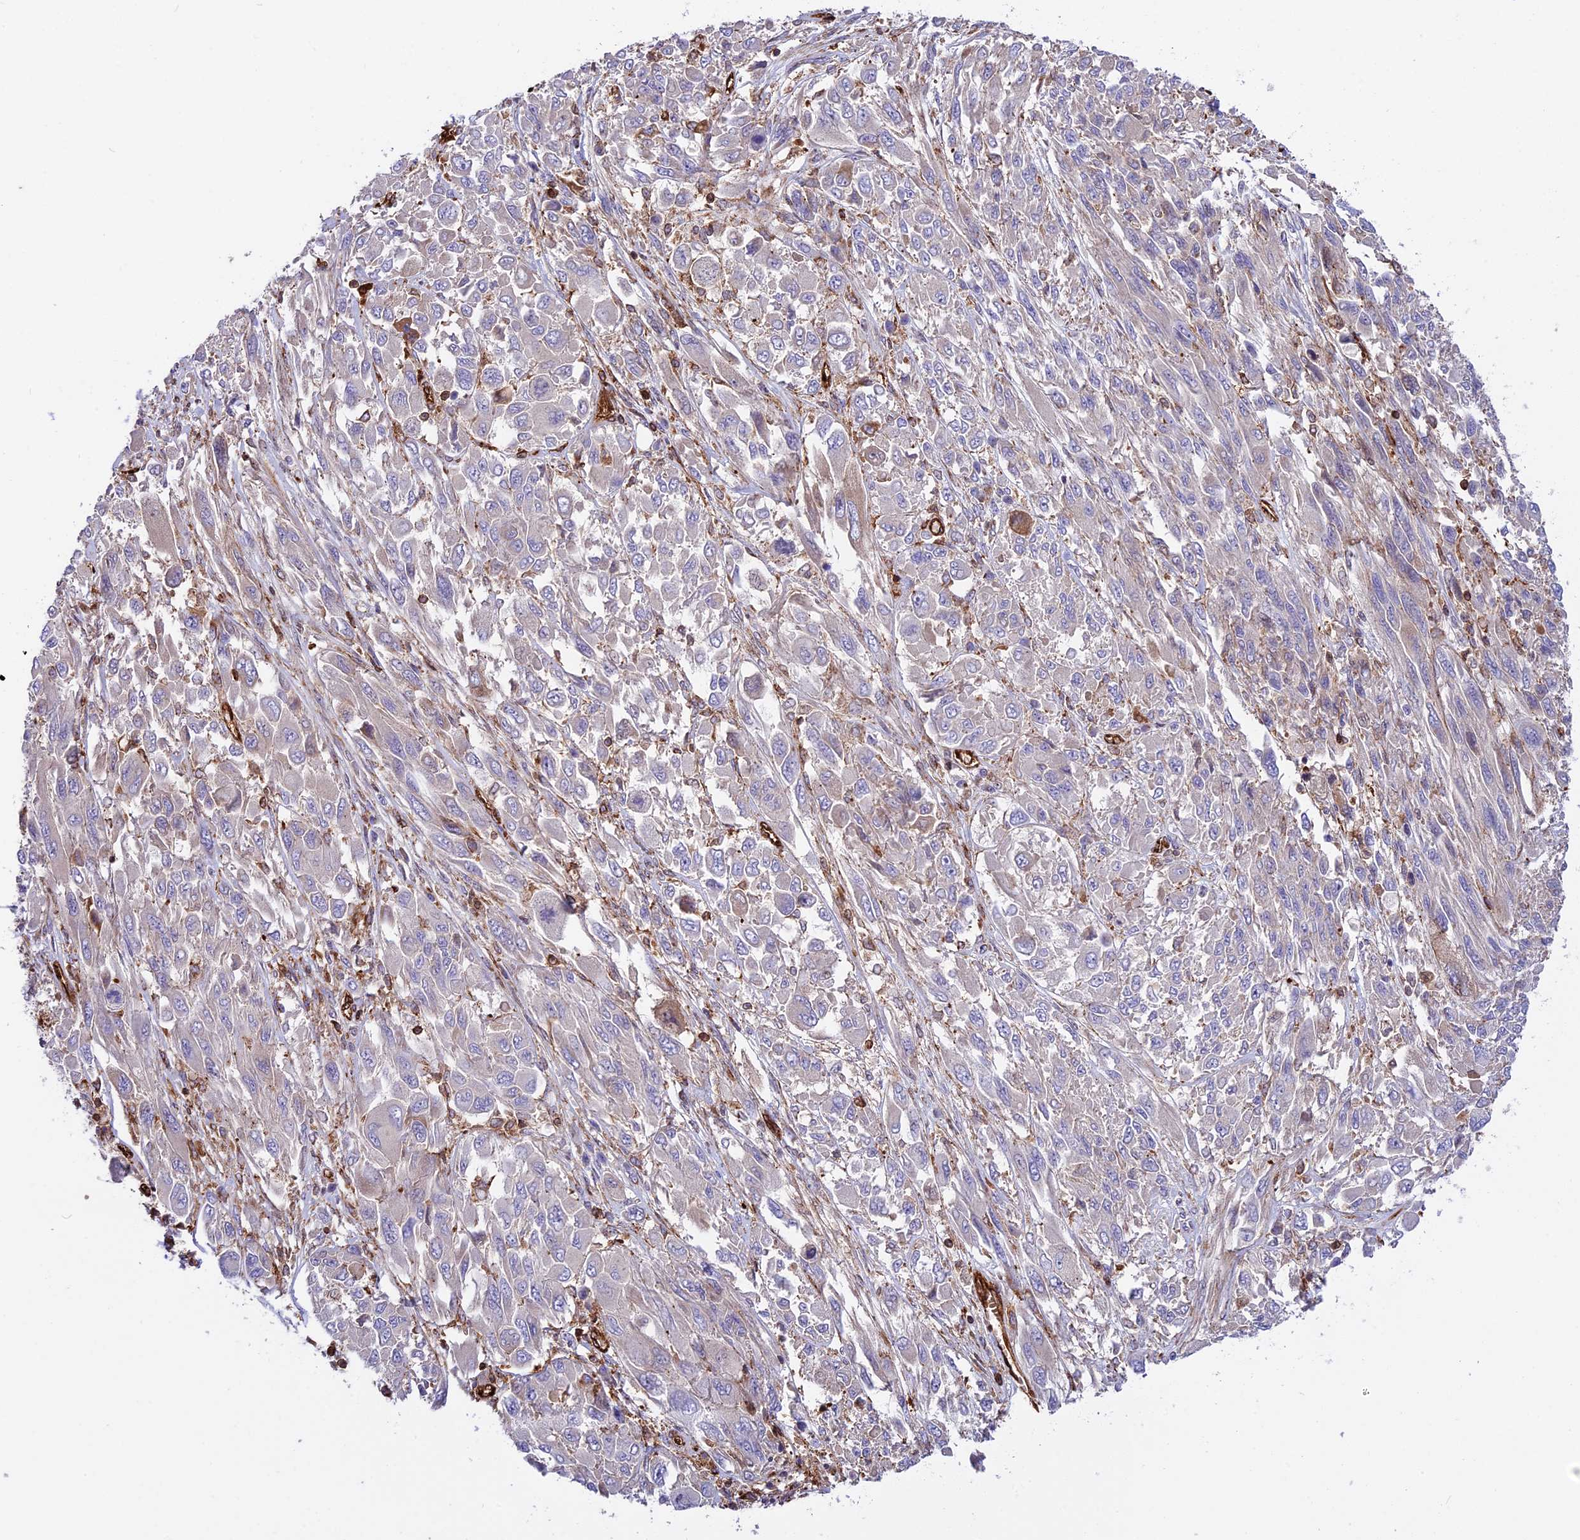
{"staining": {"intensity": "negative", "quantity": "none", "location": "none"}, "tissue": "melanoma", "cell_type": "Tumor cells", "image_type": "cancer", "snomed": [{"axis": "morphology", "description": "Malignant melanoma, NOS"}, {"axis": "topography", "description": "Skin"}], "caption": "A histopathology image of human melanoma is negative for staining in tumor cells. (DAB immunohistochemistry, high magnification).", "gene": "CD99L2", "patient": {"sex": "female", "age": 91}}